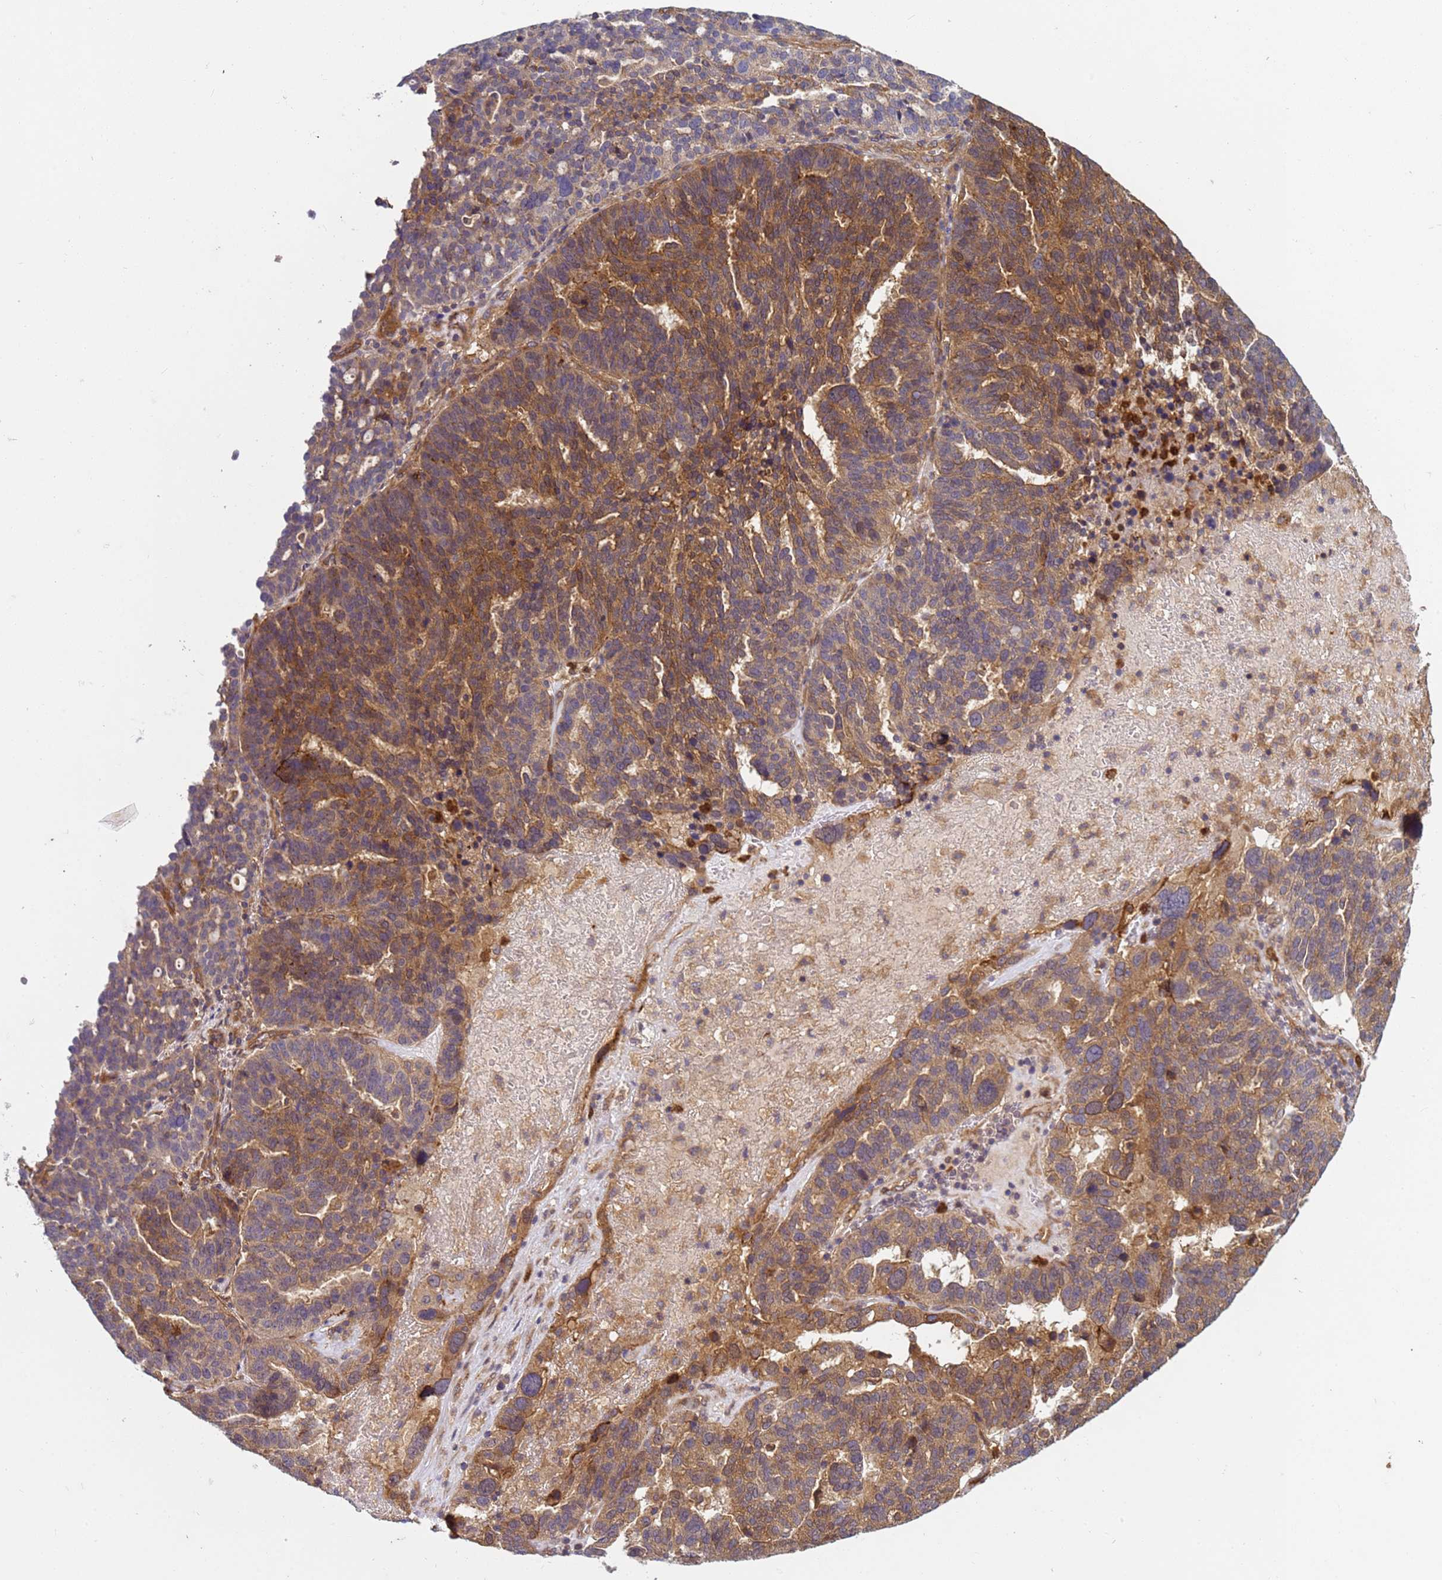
{"staining": {"intensity": "moderate", "quantity": ">75%", "location": "cytoplasmic/membranous"}, "tissue": "ovarian cancer", "cell_type": "Tumor cells", "image_type": "cancer", "snomed": [{"axis": "morphology", "description": "Cystadenocarcinoma, serous, NOS"}, {"axis": "topography", "description": "Ovary"}], "caption": "Ovarian serous cystadenocarcinoma tissue exhibits moderate cytoplasmic/membranous staining in about >75% of tumor cells", "gene": "C8orf34", "patient": {"sex": "female", "age": 59}}